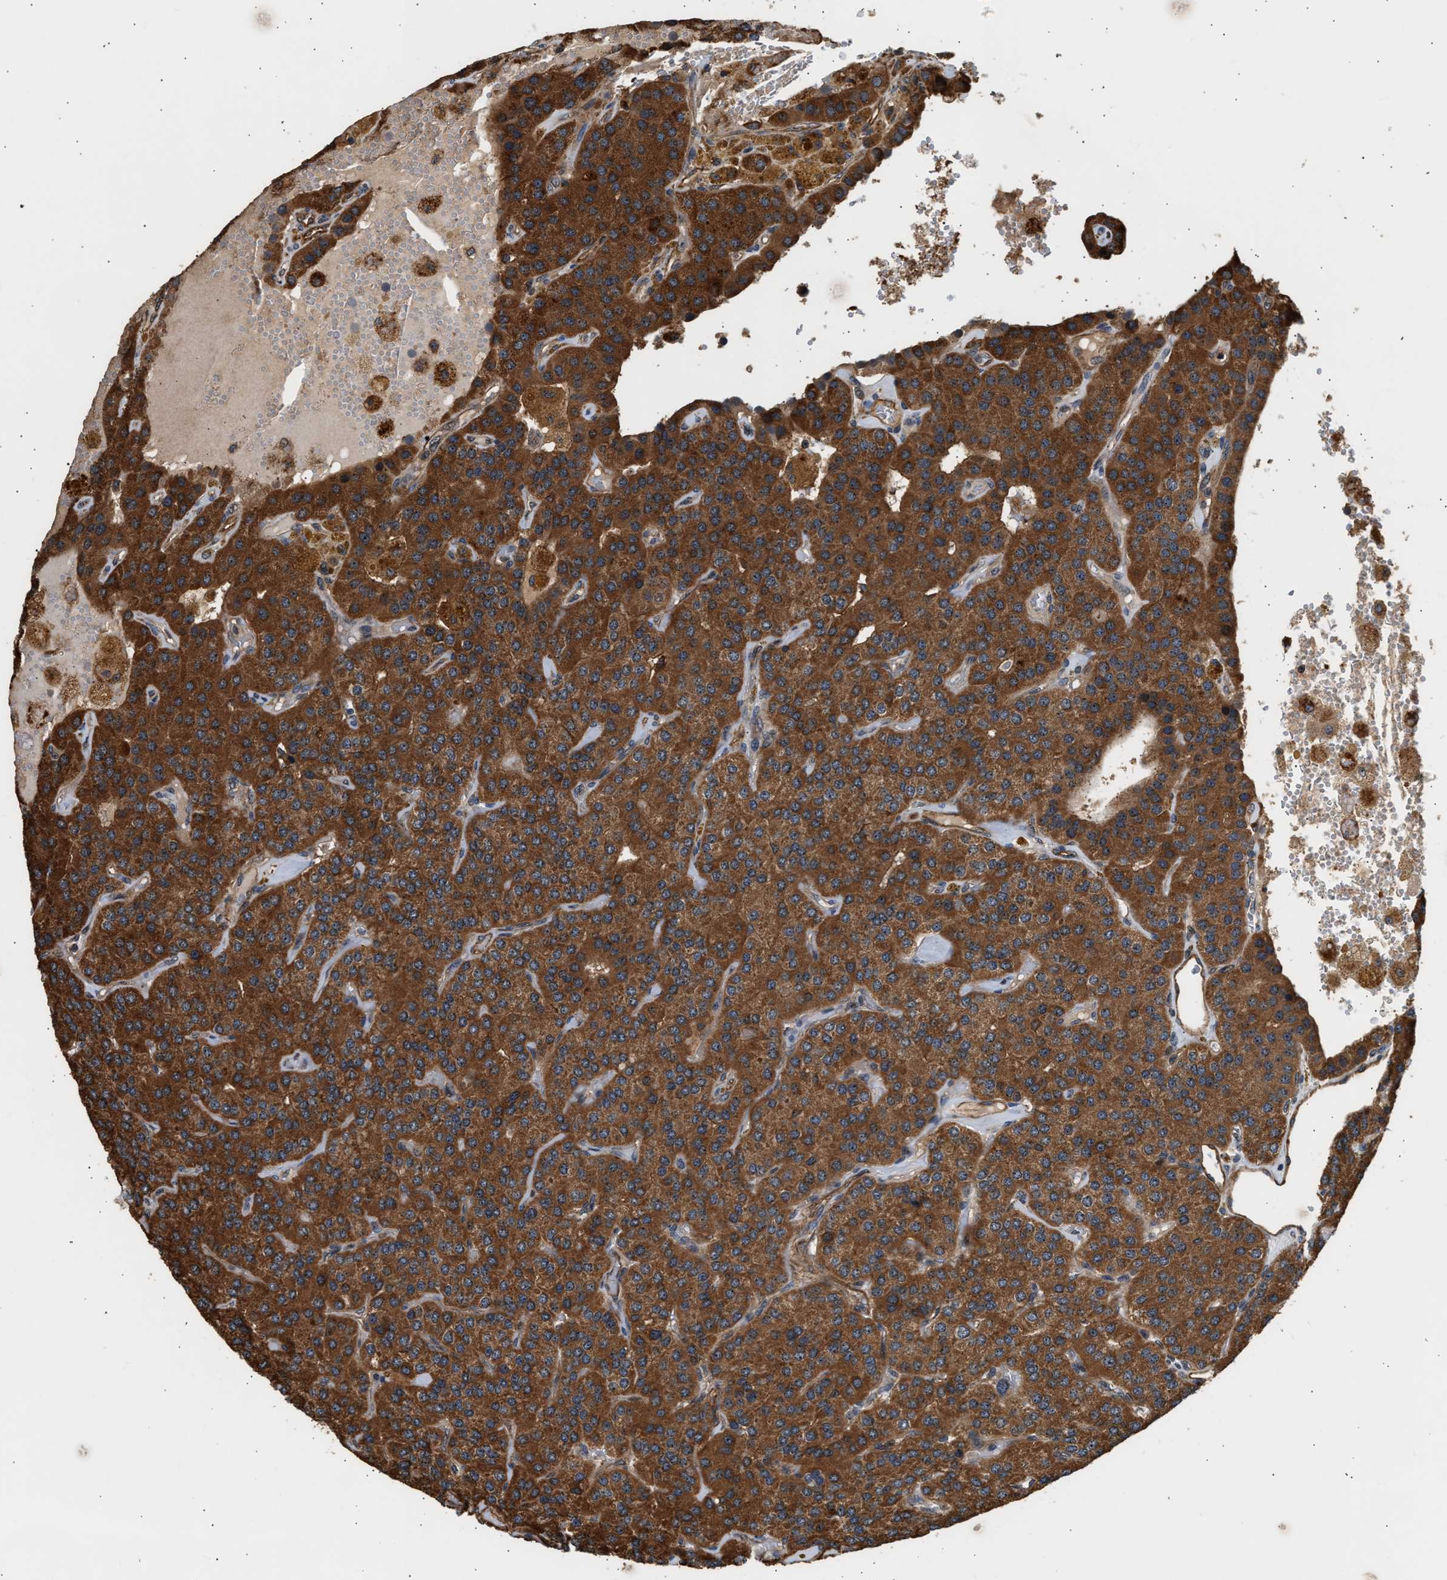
{"staining": {"intensity": "strong", "quantity": ">75%", "location": "cytoplasmic/membranous,nuclear"}, "tissue": "parathyroid gland", "cell_type": "Glandular cells", "image_type": "normal", "snomed": [{"axis": "morphology", "description": "Normal tissue, NOS"}, {"axis": "morphology", "description": "Adenoma, NOS"}, {"axis": "topography", "description": "Parathyroid gland"}], "caption": "Protein staining of benign parathyroid gland displays strong cytoplasmic/membranous,nuclear positivity in approximately >75% of glandular cells.", "gene": "DUSP14", "patient": {"sex": "female", "age": 86}}